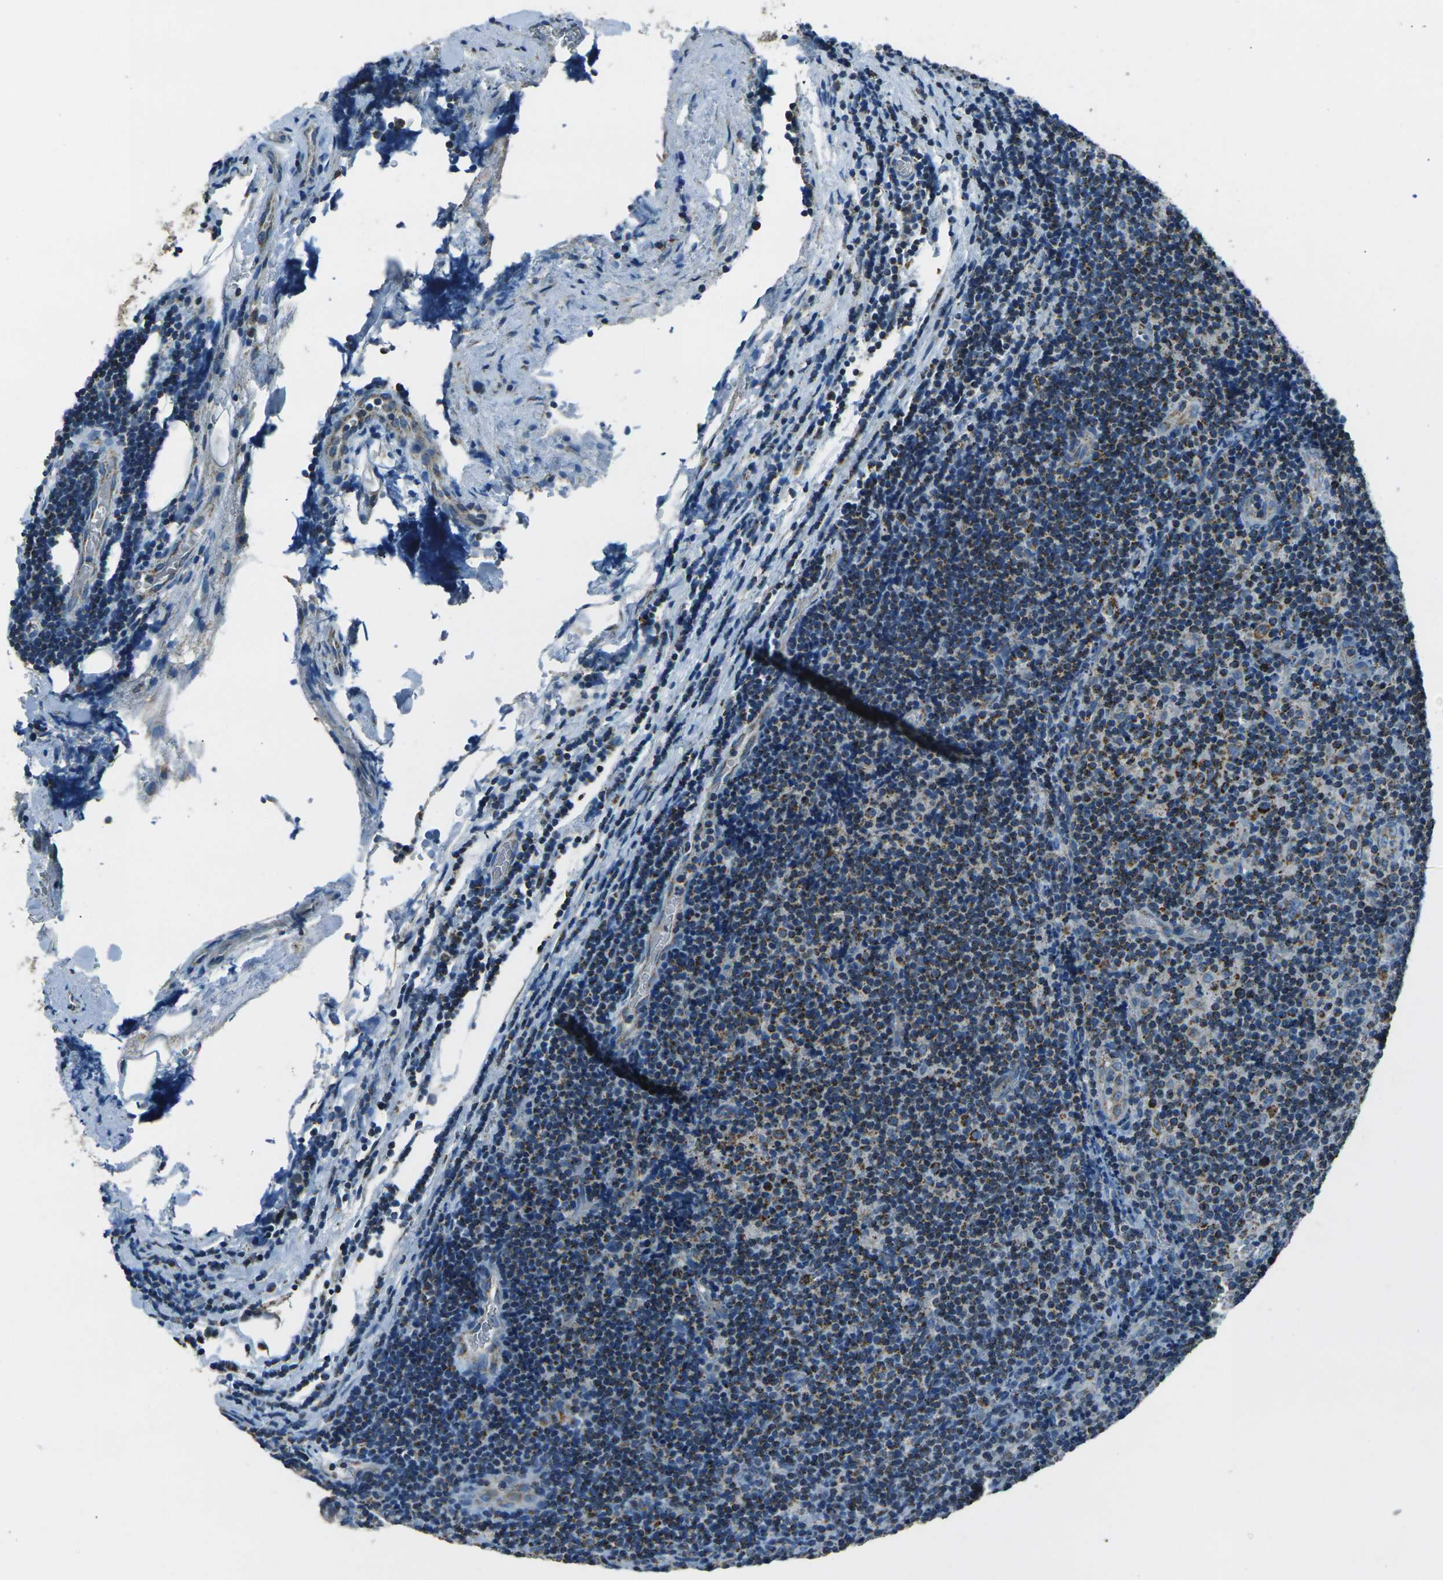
{"staining": {"intensity": "moderate", "quantity": ">75%", "location": "cytoplasmic/membranous"}, "tissue": "lymphoma", "cell_type": "Tumor cells", "image_type": "cancer", "snomed": [{"axis": "morphology", "description": "Malignant lymphoma, non-Hodgkin's type, Low grade"}, {"axis": "topography", "description": "Lymph node"}], "caption": "Human lymphoma stained with a brown dye displays moderate cytoplasmic/membranous positive expression in approximately >75% of tumor cells.", "gene": "IRF3", "patient": {"sex": "male", "age": 83}}